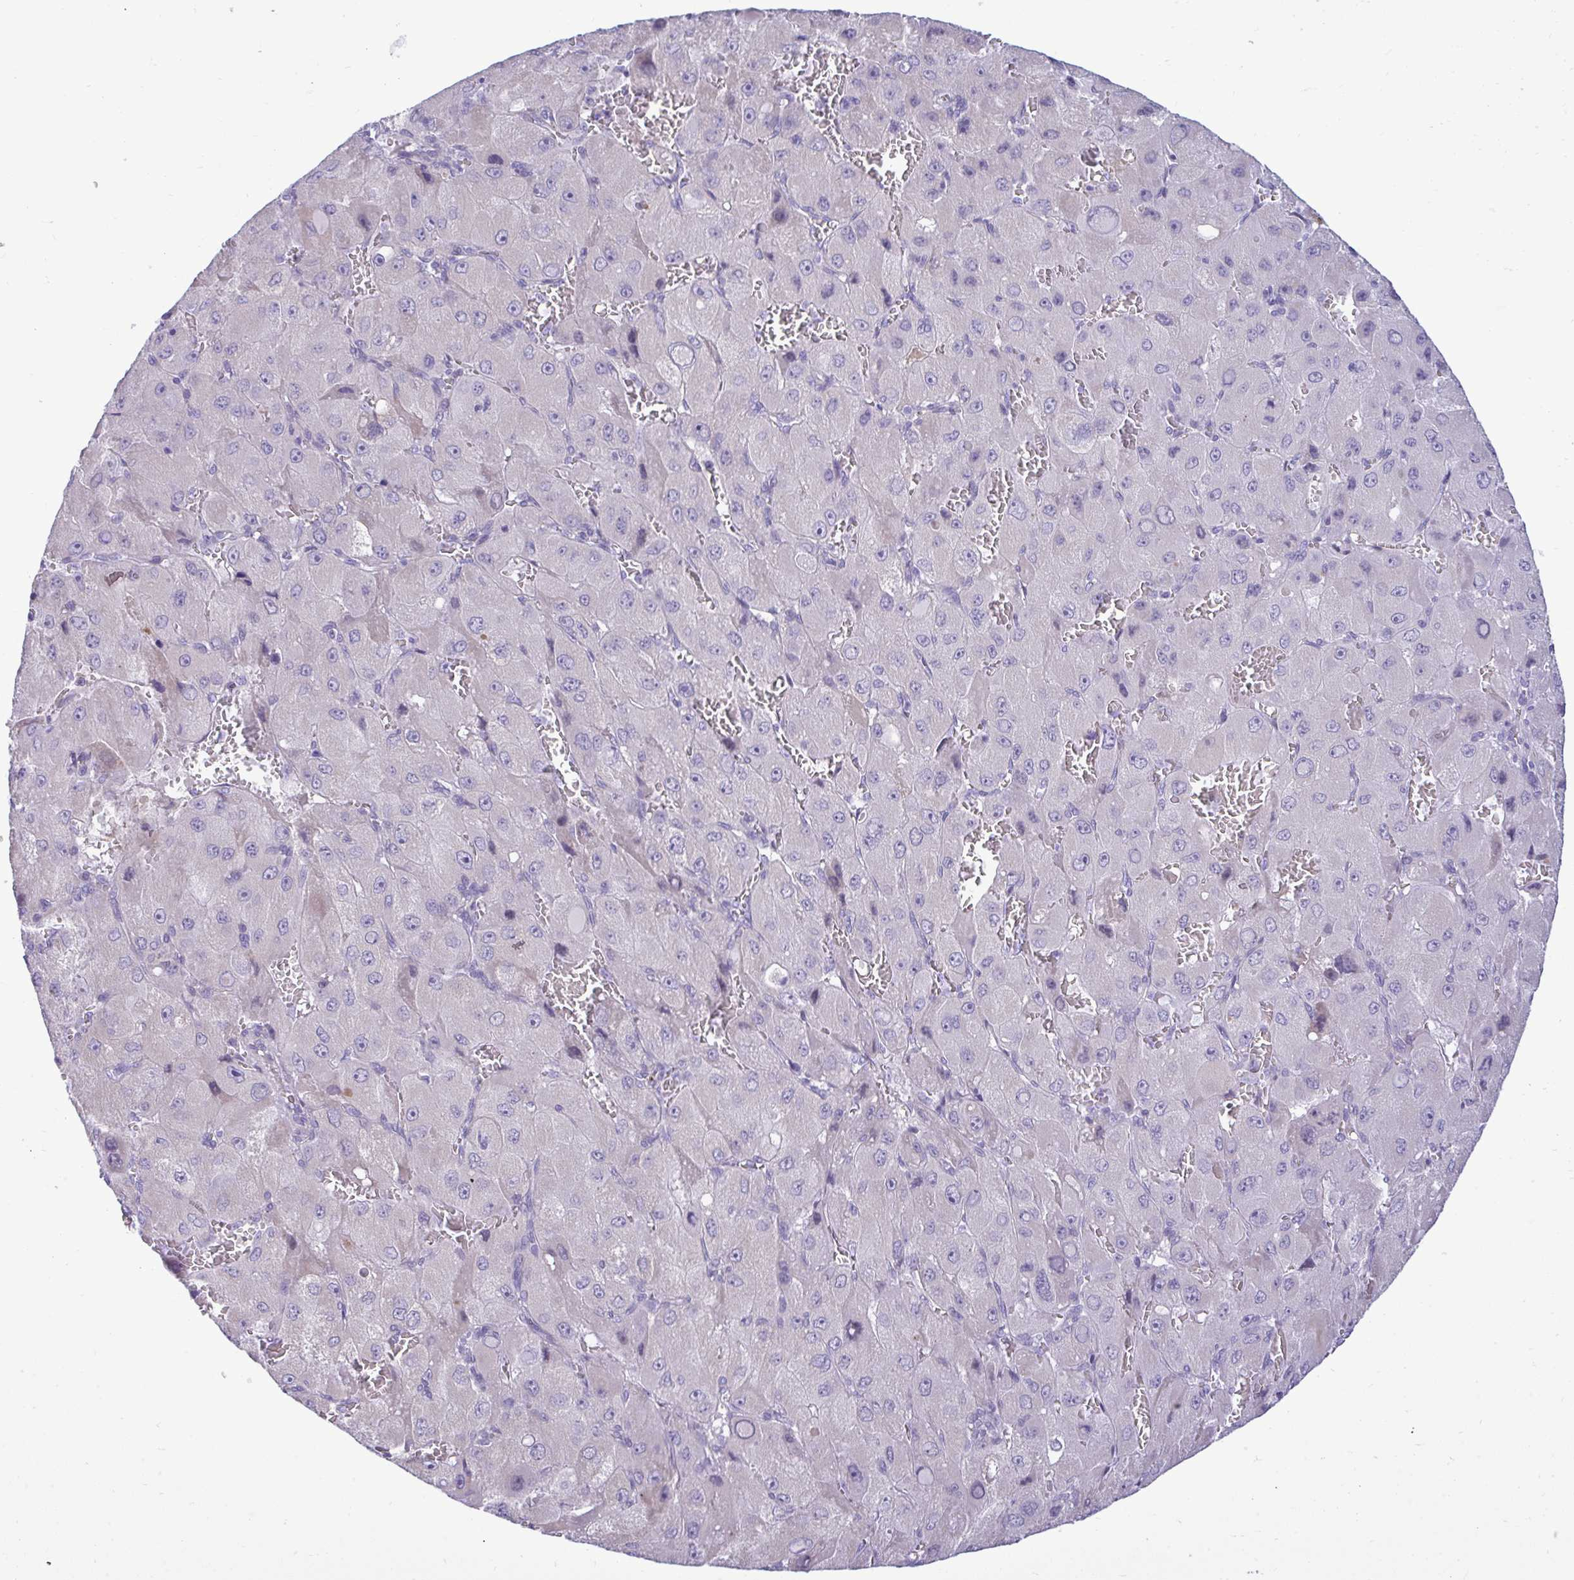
{"staining": {"intensity": "negative", "quantity": "none", "location": "none"}, "tissue": "liver cancer", "cell_type": "Tumor cells", "image_type": "cancer", "snomed": [{"axis": "morphology", "description": "Carcinoma, Hepatocellular, NOS"}, {"axis": "topography", "description": "Liver"}], "caption": "This is an immunohistochemistry photomicrograph of human liver cancer. There is no expression in tumor cells.", "gene": "SPAG1", "patient": {"sex": "male", "age": 27}}